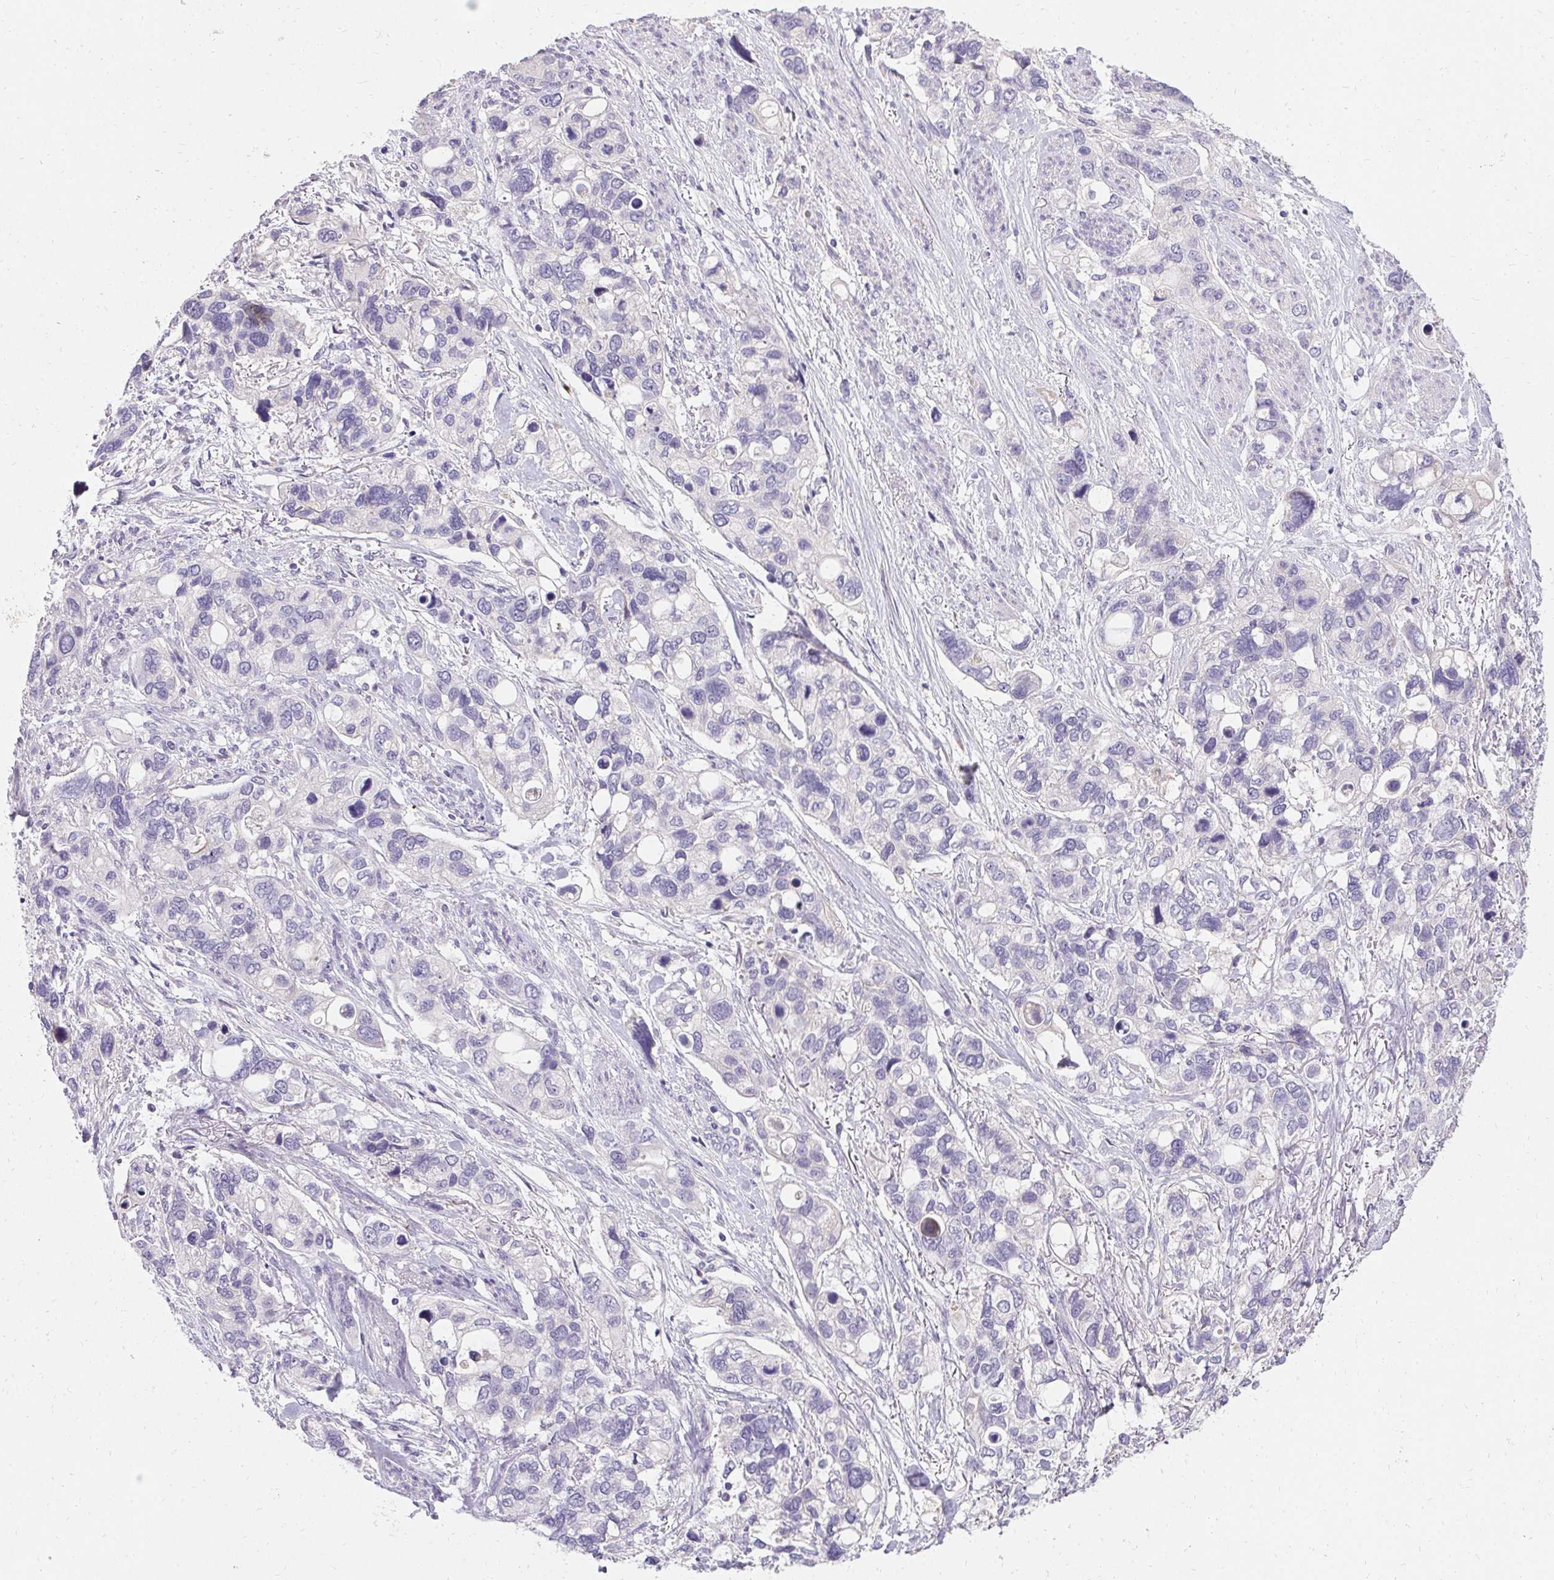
{"staining": {"intensity": "negative", "quantity": "none", "location": "none"}, "tissue": "stomach cancer", "cell_type": "Tumor cells", "image_type": "cancer", "snomed": [{"axis": "morphology", "description": "Adenocarcinoma, NOS"}, {"axis": "topography", "description": "Stomach, upper"}], "caption": "Tumor cells are negative for protein expression in human stomach cancer (adenocarcinoma).", "gene": "TRIP13", "patient": {"sex": "female", "age": 81}}